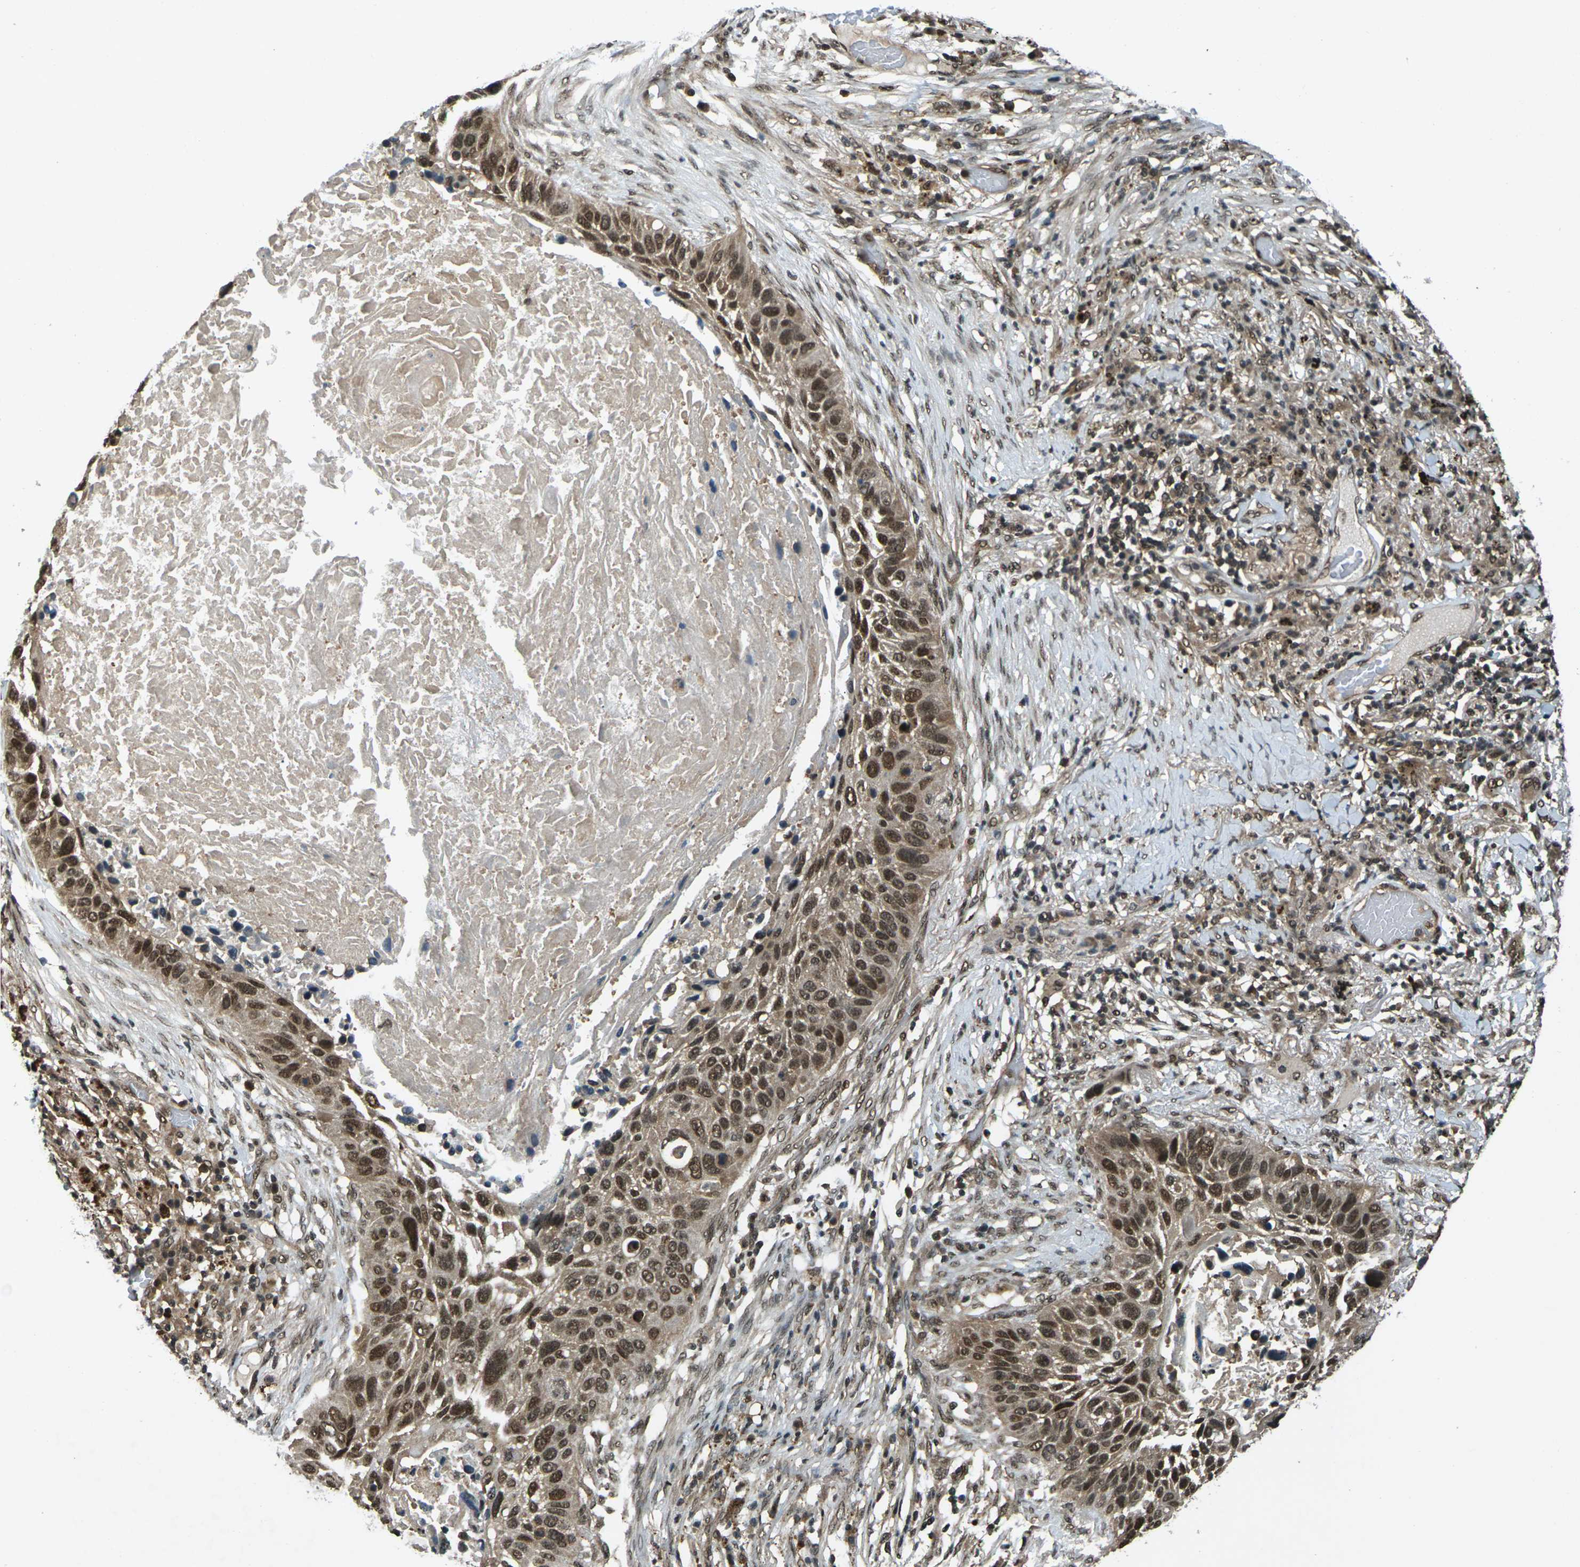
{"staining": {"intensity": "moderate", "quantity": ">75%", "location": "cytoplasmic/membranous,nuclear"}, "tissue": "lung cancer", "cell_type": "Tumor cells", "image_type": "cancer", "snomed": [{"axis": "morphology", "description": "Squamous cell carcinoma, NOS"}, {"axis": "topography", "description": "Lung"}], "caption": "Immunohistochemical staining of lung cancer (squamous cell carcinoma) demonstrates moderate cytoplasmic/membranous and nuclear protein positivity in approximately >75% of tumor cells.", "gene": "NR4A2", "patient": {"sex": "male", "age": 57}}